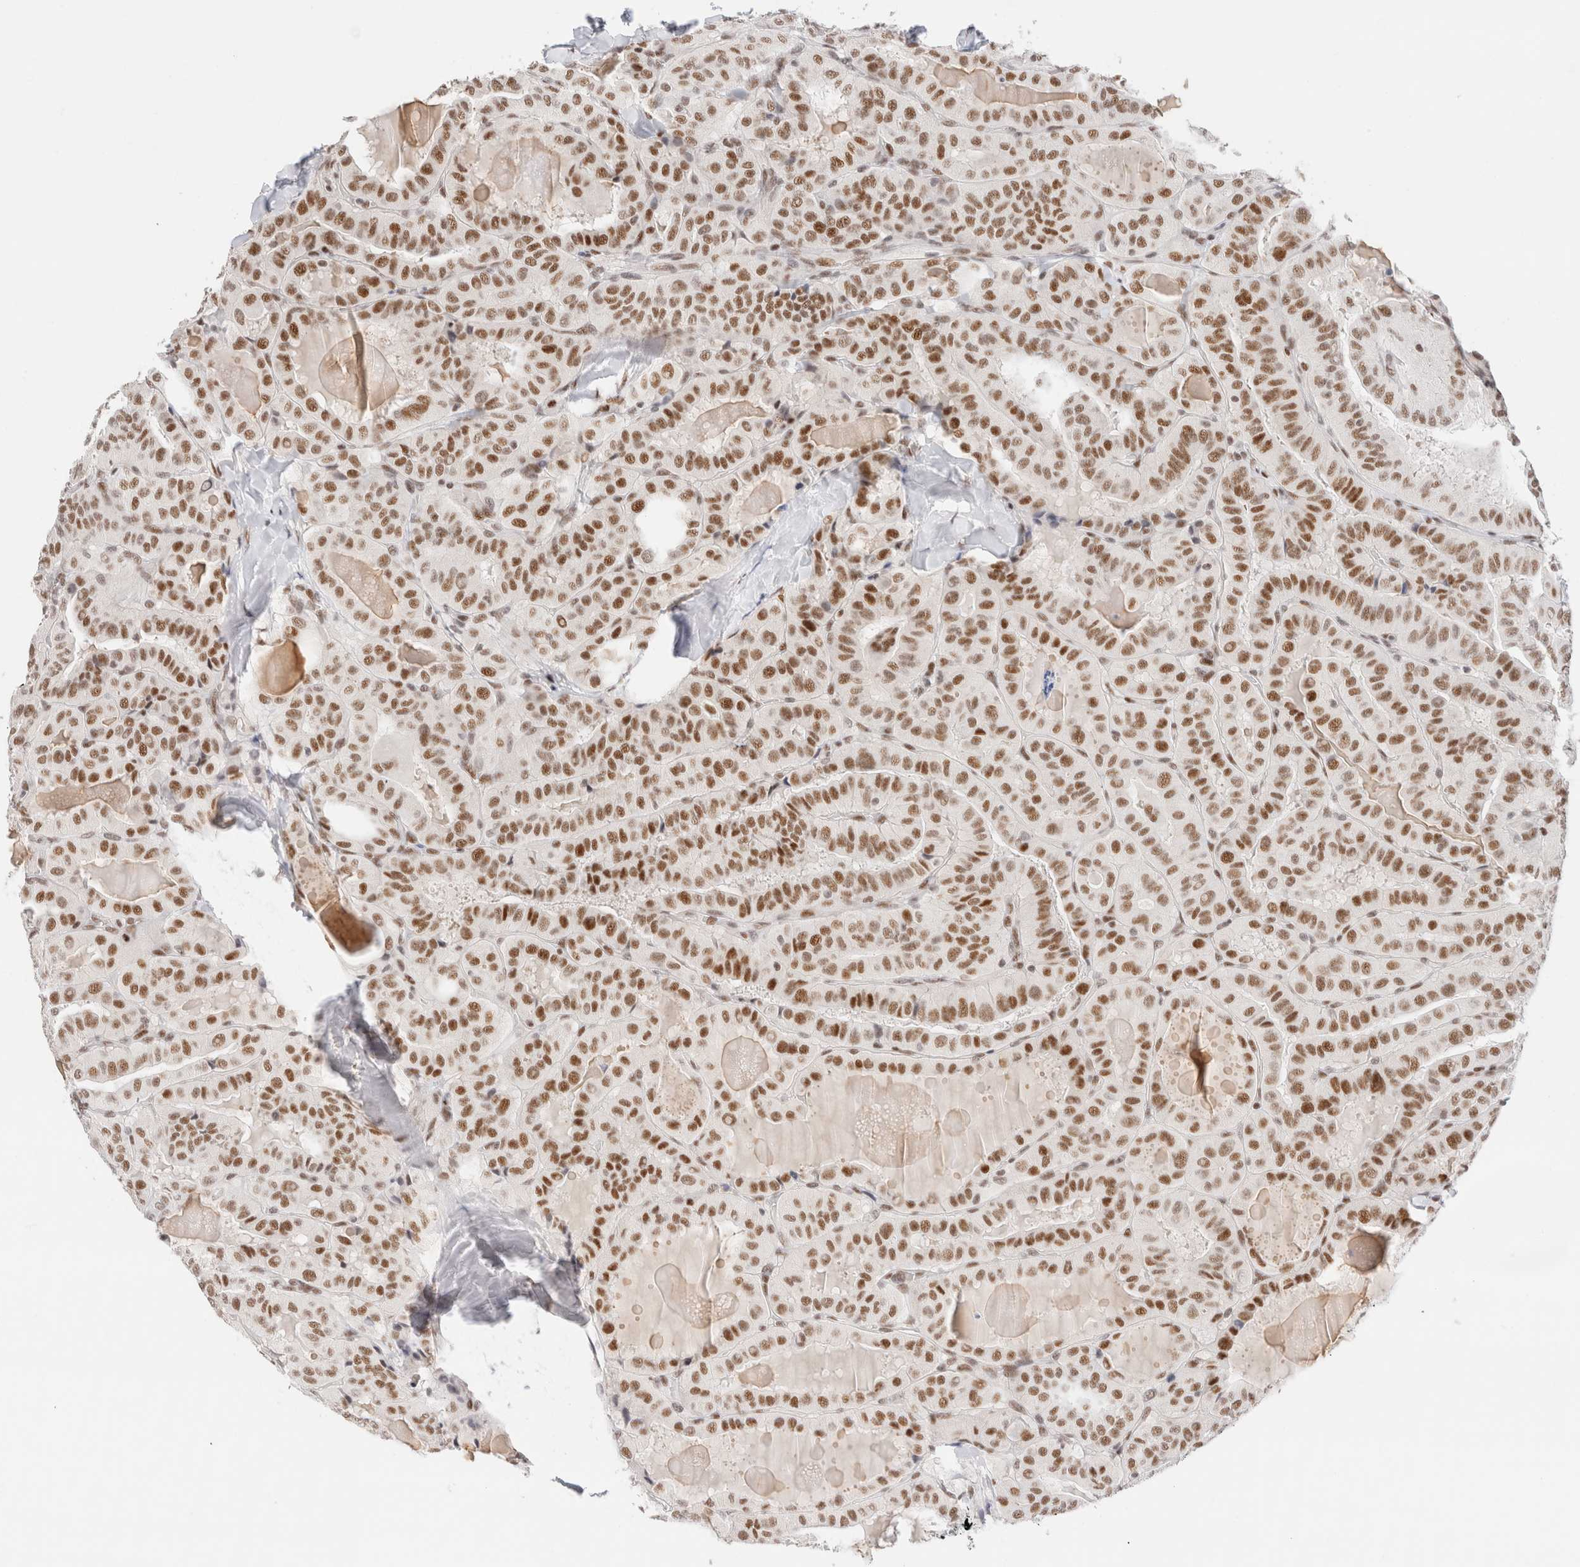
{"staining": {"intensity": "moderate", "quantity": ">75%", "location": "nuclear"}, "tissue": "thyroid cancer", "cell_type": "Tumor cells", "image_type": "cancer", "snomed": [{"axis": "morphology", "description": "Papillary adenocarcinoma, NOS"}, {"axis": "topography", "description": "Thyroid gland"}], "caption": "This micrograph demonstrates papillary adenocarcinoma (thyroid) stained with immunohistochemistry to label a protein in brown. The nuclear of tumor cells show moderate positivity for the protein. Nuclei are counter-stained blue.", "gene": "ZNF282", "patient": {"sex": "male", "age": 77}}